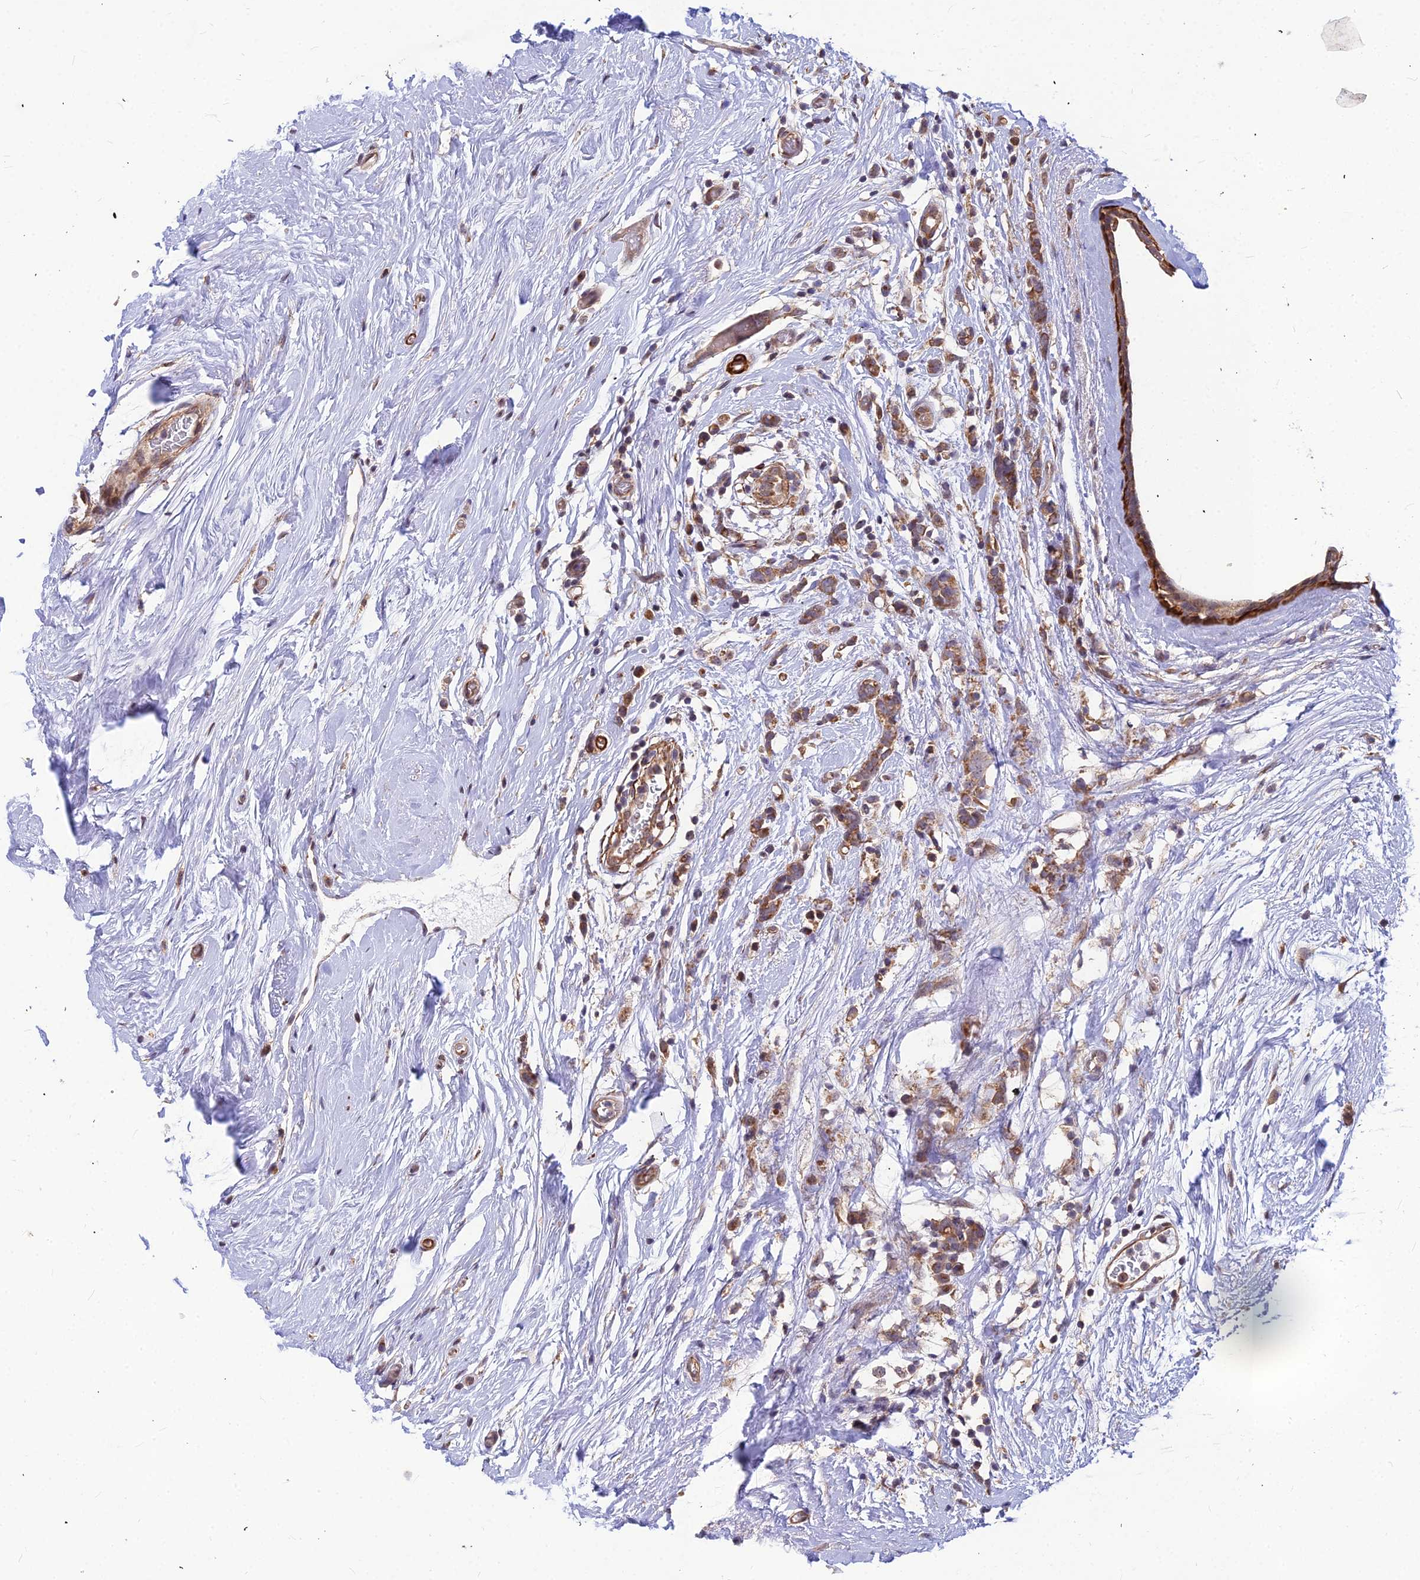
{"staining": {"intensity": "moderate", "quantity": ">75%", "location": "cytoplasmic/membranous"}, "tissue": "breast cancer", "cell_type": "Tumor cells", "image_type": "cancer", "snomed": [{"axis": "morphology", "description": "Lobular carcinoma"}, {"axis": "topography", "description": "Breast"}], "caption": "Immunohistochemical staining of breast lobular carcinoma reveals medium levels of moderate cytoplasmic/membranous protein positivity in approximately >75% of tumor cells.", "gene": "LEKR1", "patient": {"sex": "female", "age": 58}}